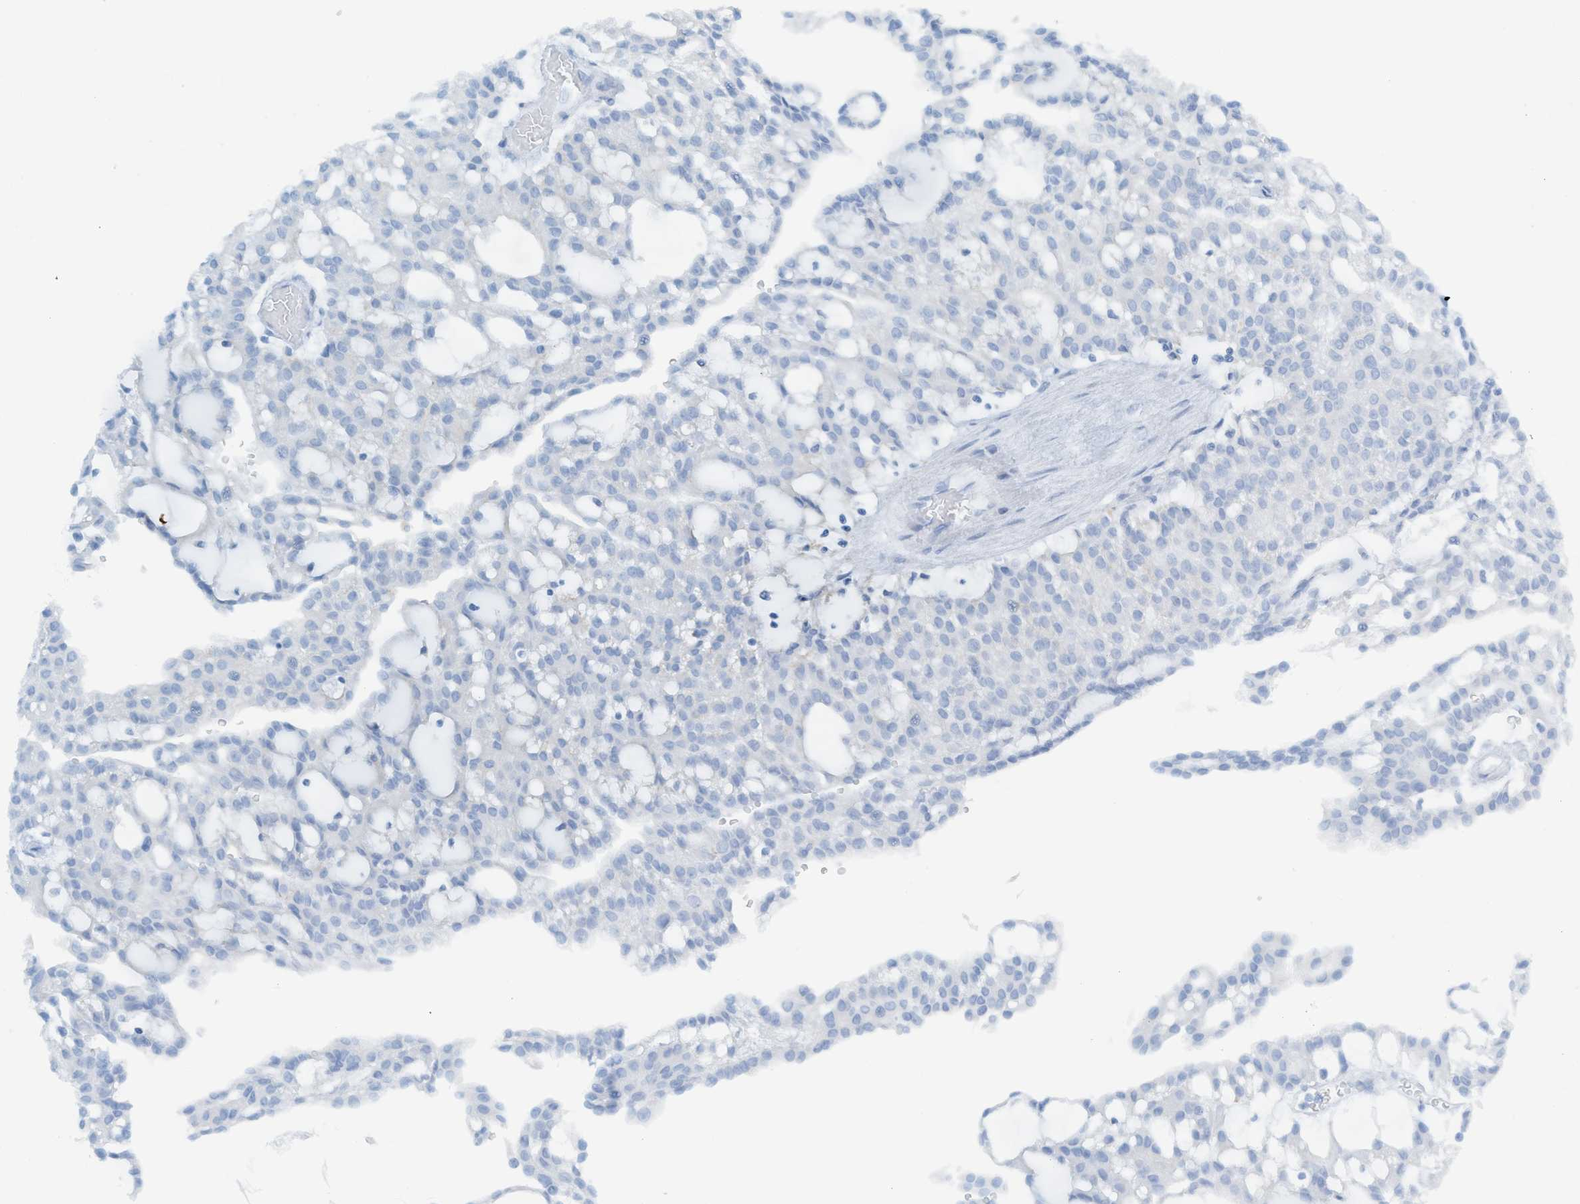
{"staining": {"intensity": "negative", "quantity": "none", "location": "none"}, "tissue": "renal cancer", "cell_type": "Tumor cells", "image_type": "cancer", "snomed": [{"axis": "morphology", "description": "Adenocarcinoma, NOS"}, {"axis": "topography", "description": "Kidney"}], "caption": "DAB (3,3'-diaminobenzidine) immunohistochemical staining of renal cancer shows no significant staining in tumor cells.", "gene": "C21orf62", "patient": {"sex": "male", "age": 63}}